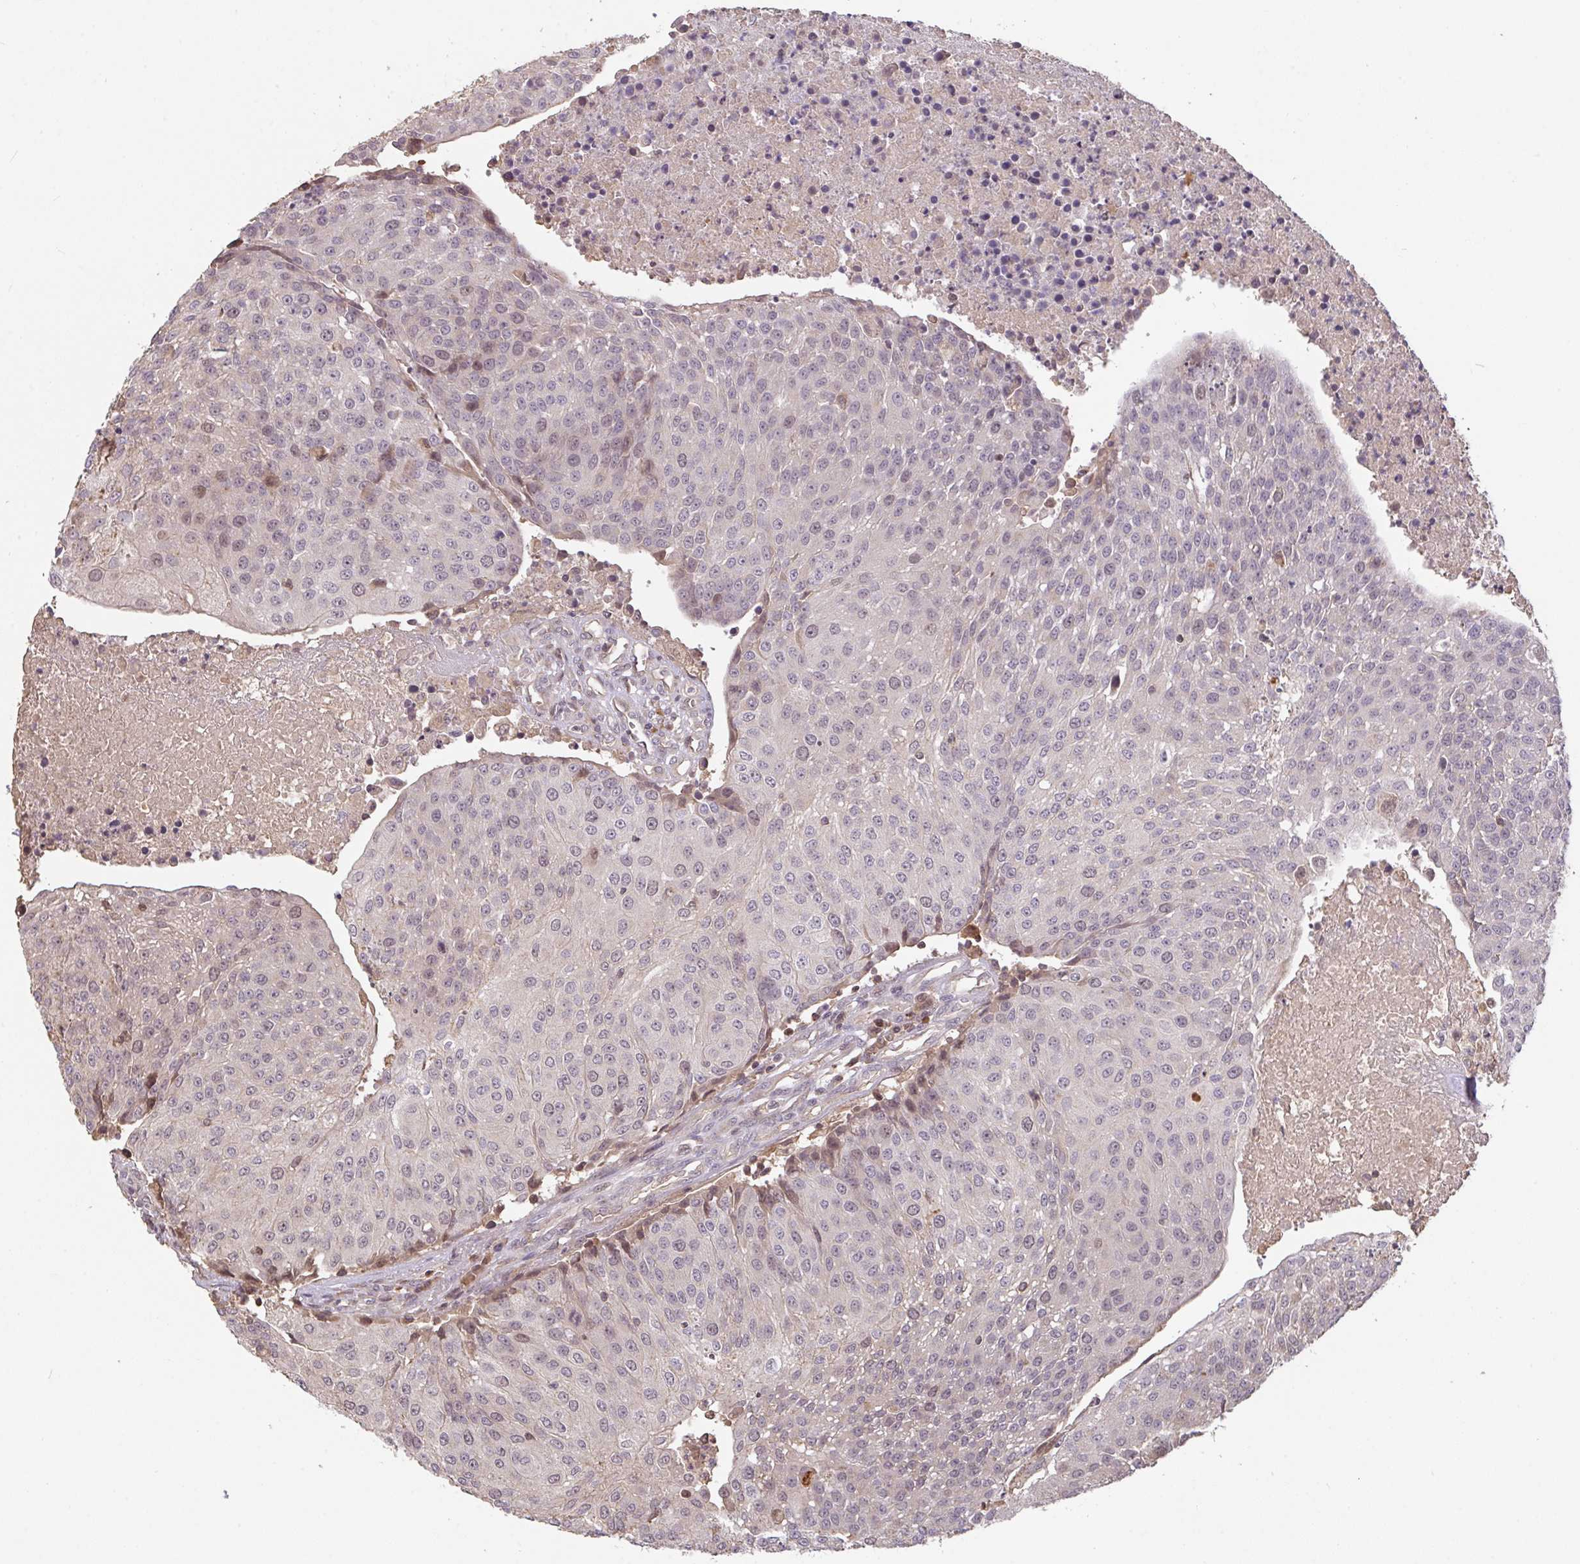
{"staining": {"intensity": "negative", "quantity": "none", "location": "none"}, "tissue": "urothelial cancer", "cell_type": "Tumor cells", "image_type": "cancer", "snomed": [{"axis": "morphology", "description": "Urothelial carcinoma, High grade"}, {"axis": "topography", "description": "Urinary bladder"}], "caption": "There is no significant positivity in tumor cells of urothelial carcinoma (high-grade). (Brightfield microscopy of DAB IHC at high magnification).", "gene": "FCER1A", "patient": {"sex": "female", "age": 85}}